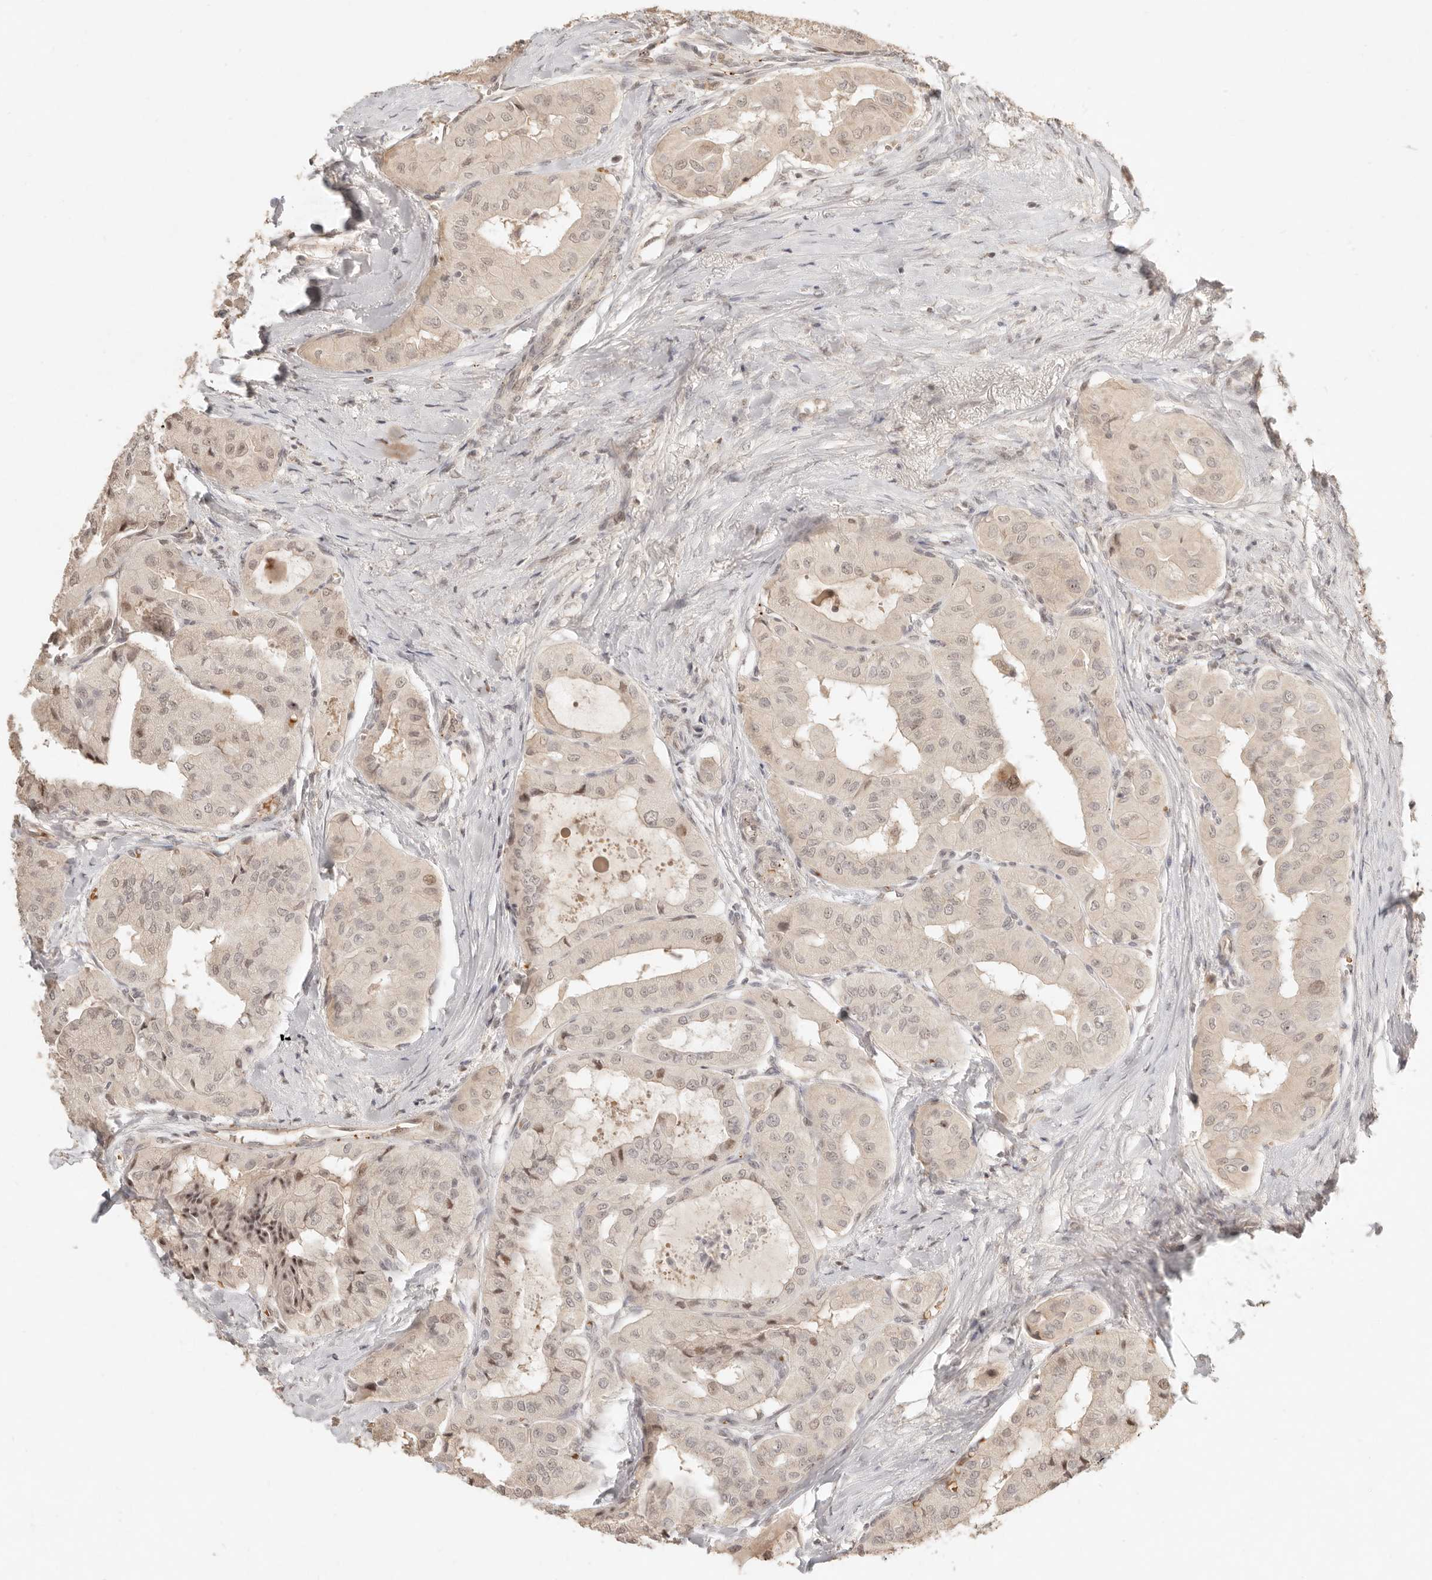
{"staining": {"intensity": "weak", "quantity": ">75%", "location": "nuclear"}, "tissue": "thyroid cancer", "cell_type": "Tumor cells", "image_type": "cancer", "snomed": [{"axis": "morphology", "description": "Papillary adenocarcinoma, NOS"}, {"axis": "topography", "description": "Thyroid gland"}], "caption": "Protein staining of thyroid cancer tissue exhibits weak nuclear positivity in approximately >75% of tumor cells.", "gene": "MEP1A", "patient": {"sex": "female", "age": 59}}